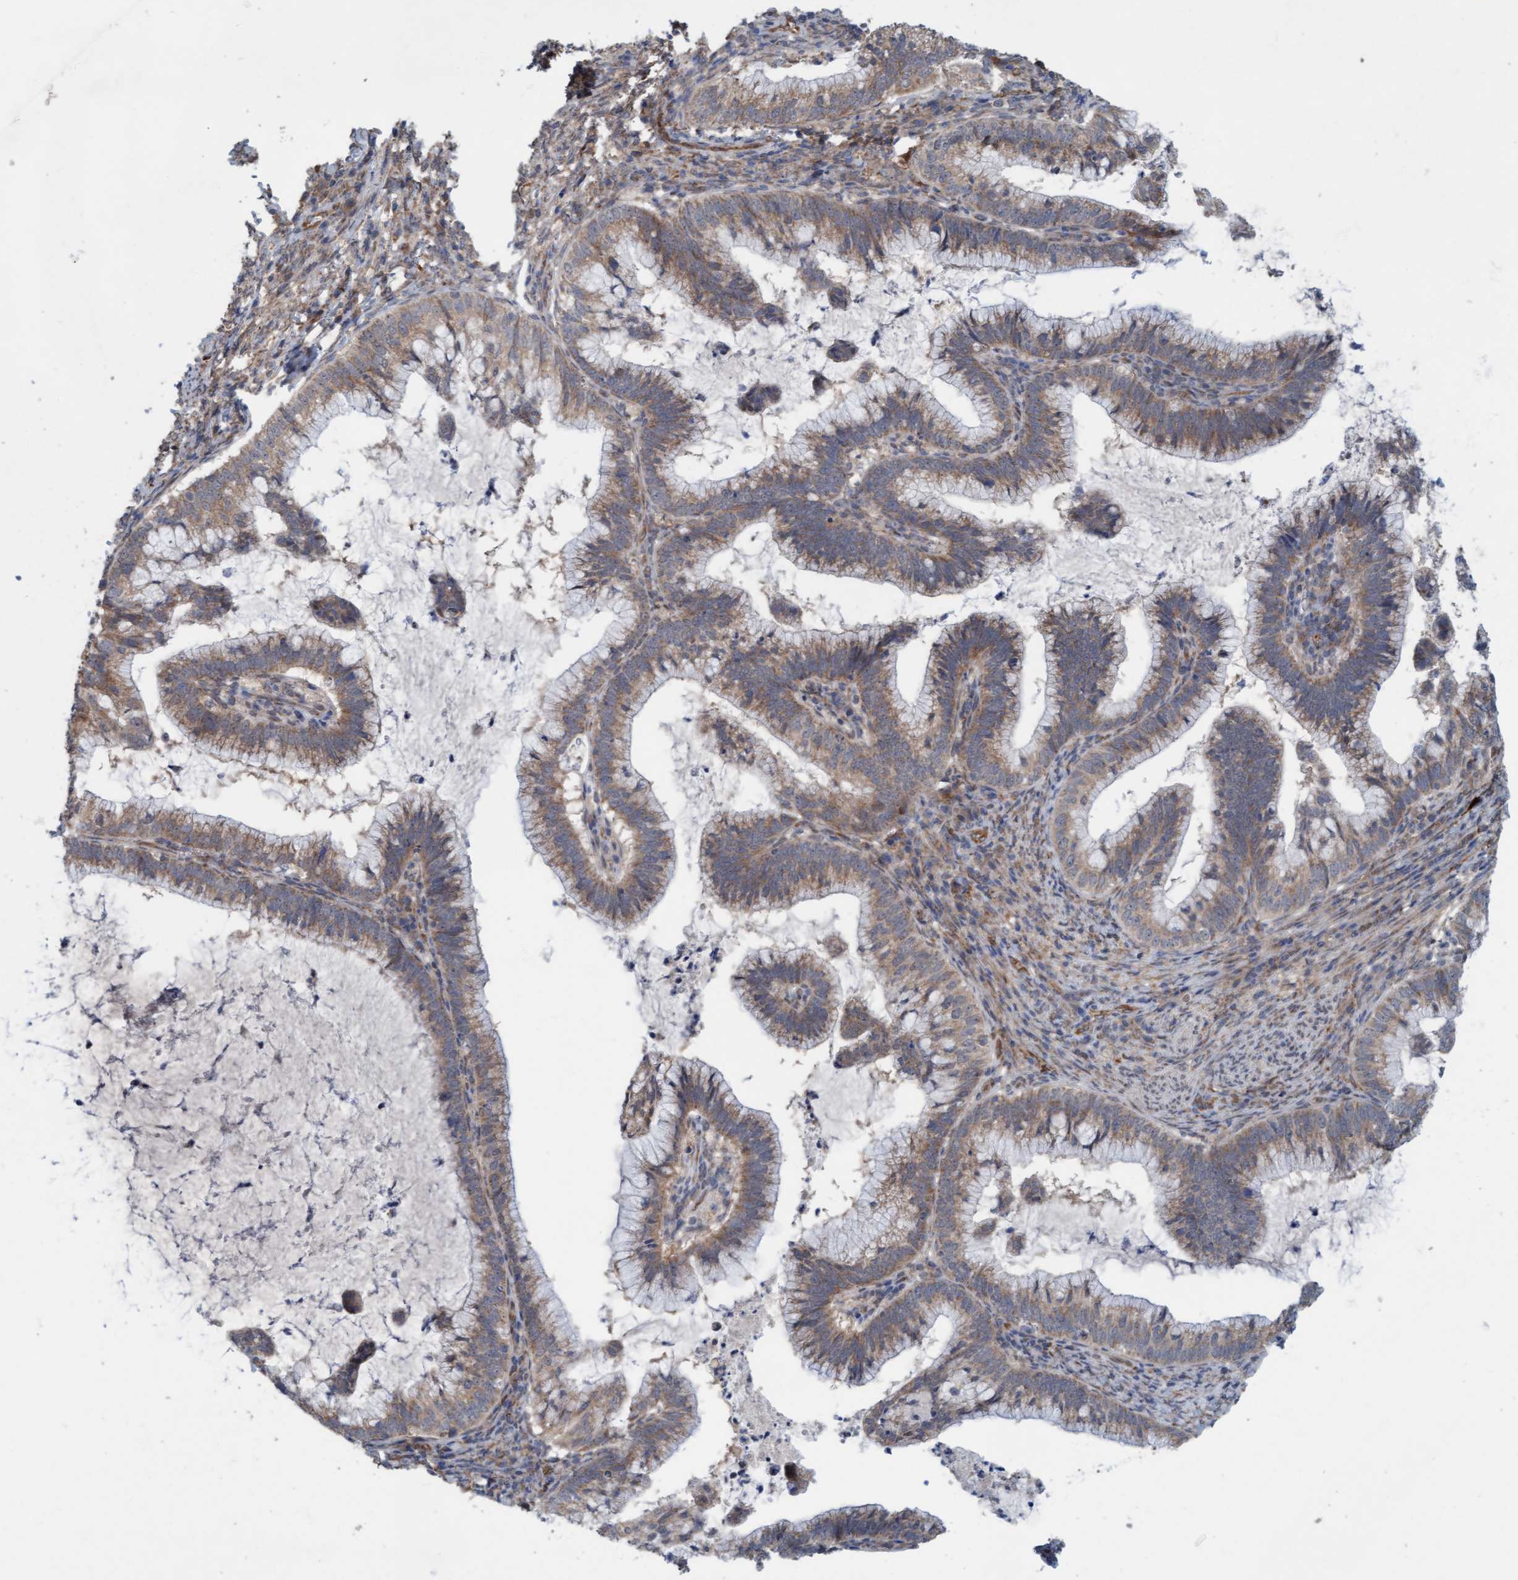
{"staining": {"intensity": "weak", "quantity": ">75%", "location": "cytoplasmic/membranous"}, "tissue": "cervical cancer", "cell_type": "Tumor cells", "image_type": "cancer", "snomed": [{"axis": "morphology", "description": "Adenocarcinoma, NOS"}, {"axis": "topography", "description": "Cervix"}], "caption": "Protein expression analysis of human cervical cancer reveals weak cytoplasmic/membranous expression in approximately >75% of tumor cells.", "gene": "ZNF566", "patient": {"sex": "female", "age": 36}}